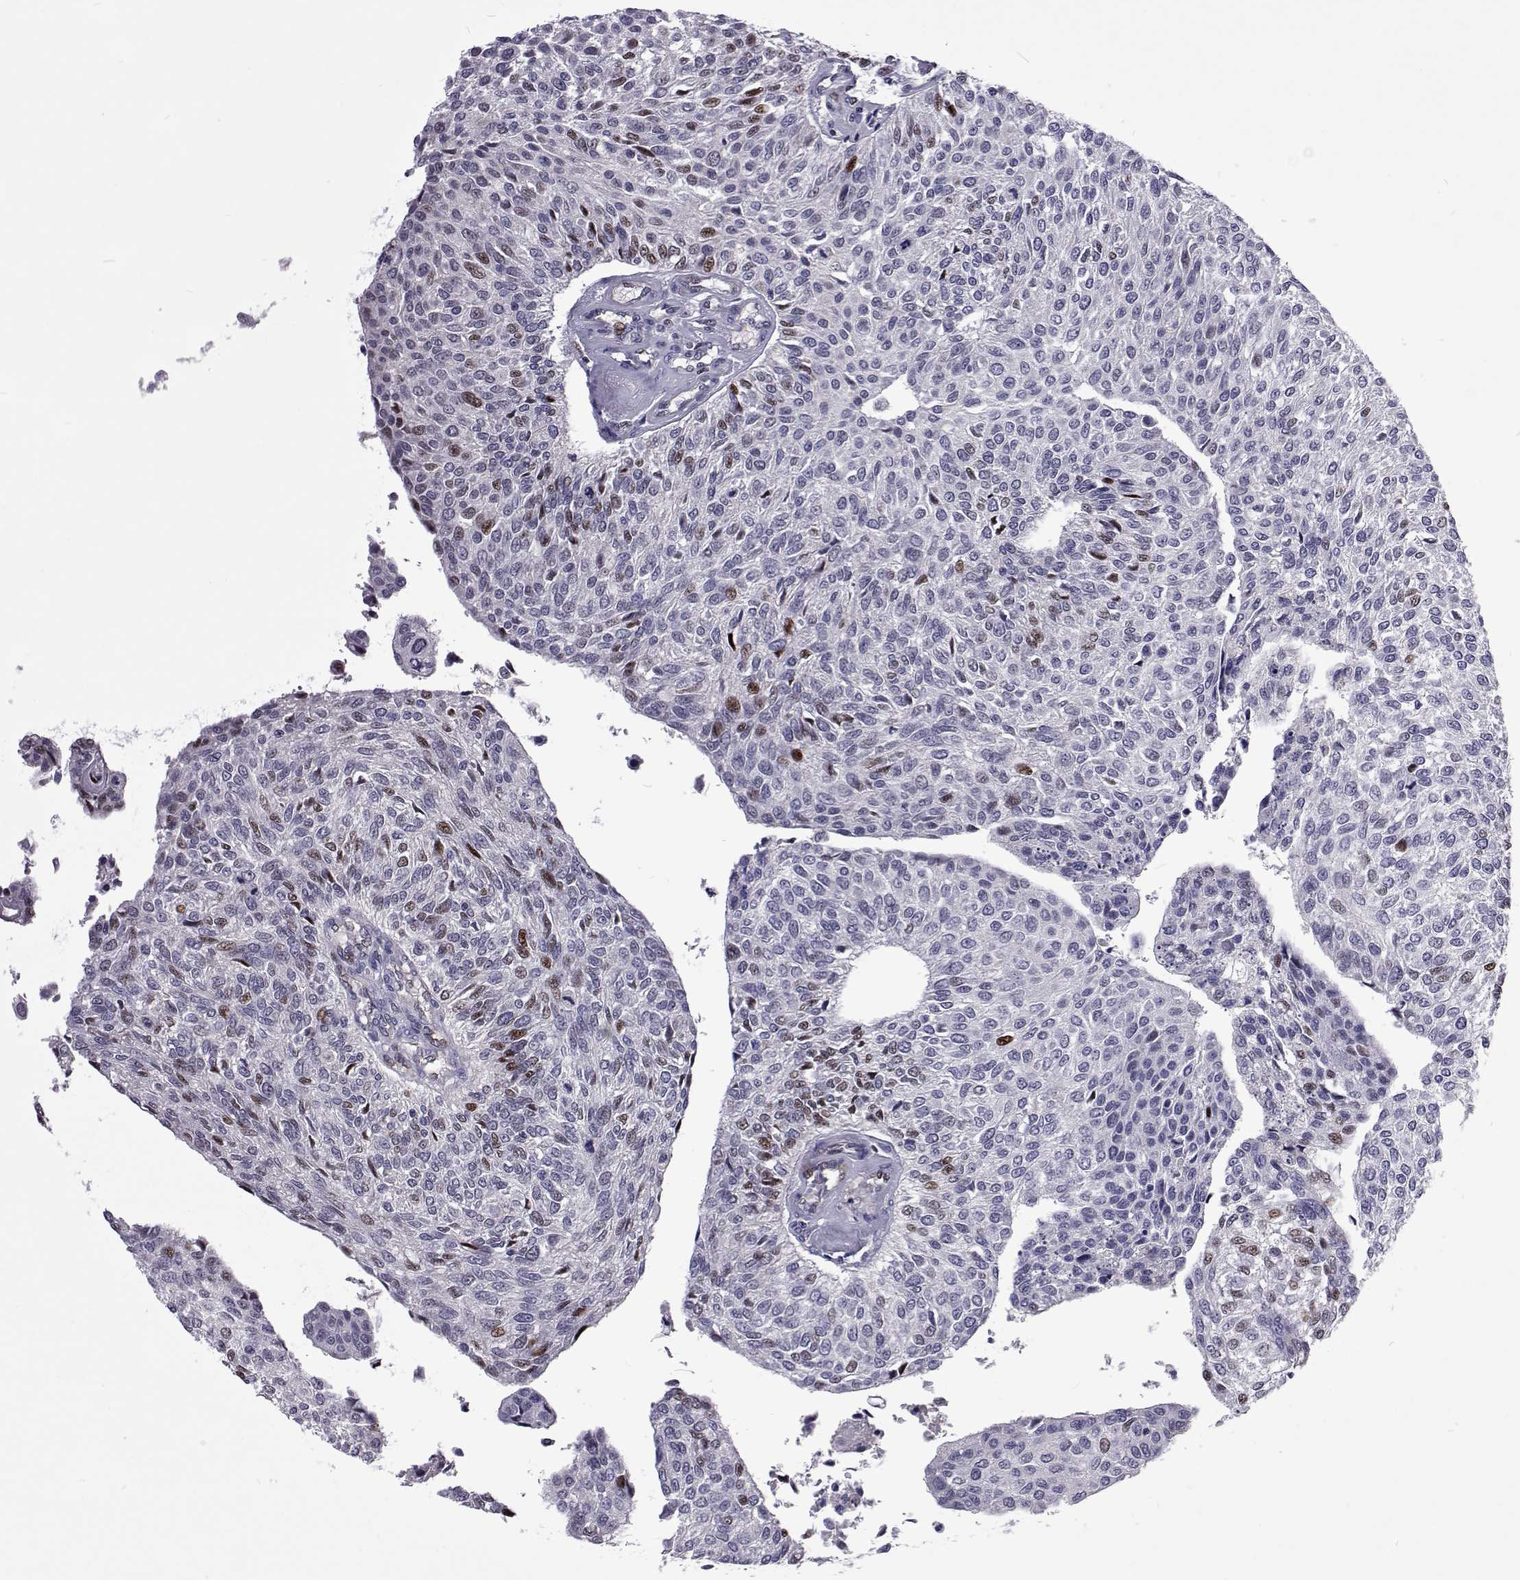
{"staining": {"intensity": "moderate", "quantity": "<25%", "location": "nuclear"}, "tissue": "urothelial cancer", "cell_type": "Tumor cells", "image_type": "cancer", "snomed": [{"axis": "morphology", "description": "Urothelial carcinoma, NOS"}, {"axis": "topography", "description": "Urinary bladder"}], "caption": "IHC of human urothelial cancer demonstrates low levels of moderate nuclear positivity in about <25% of tumor cells.", "gene": "TCF15", "patient": {"sex": "male", "age": 55}}